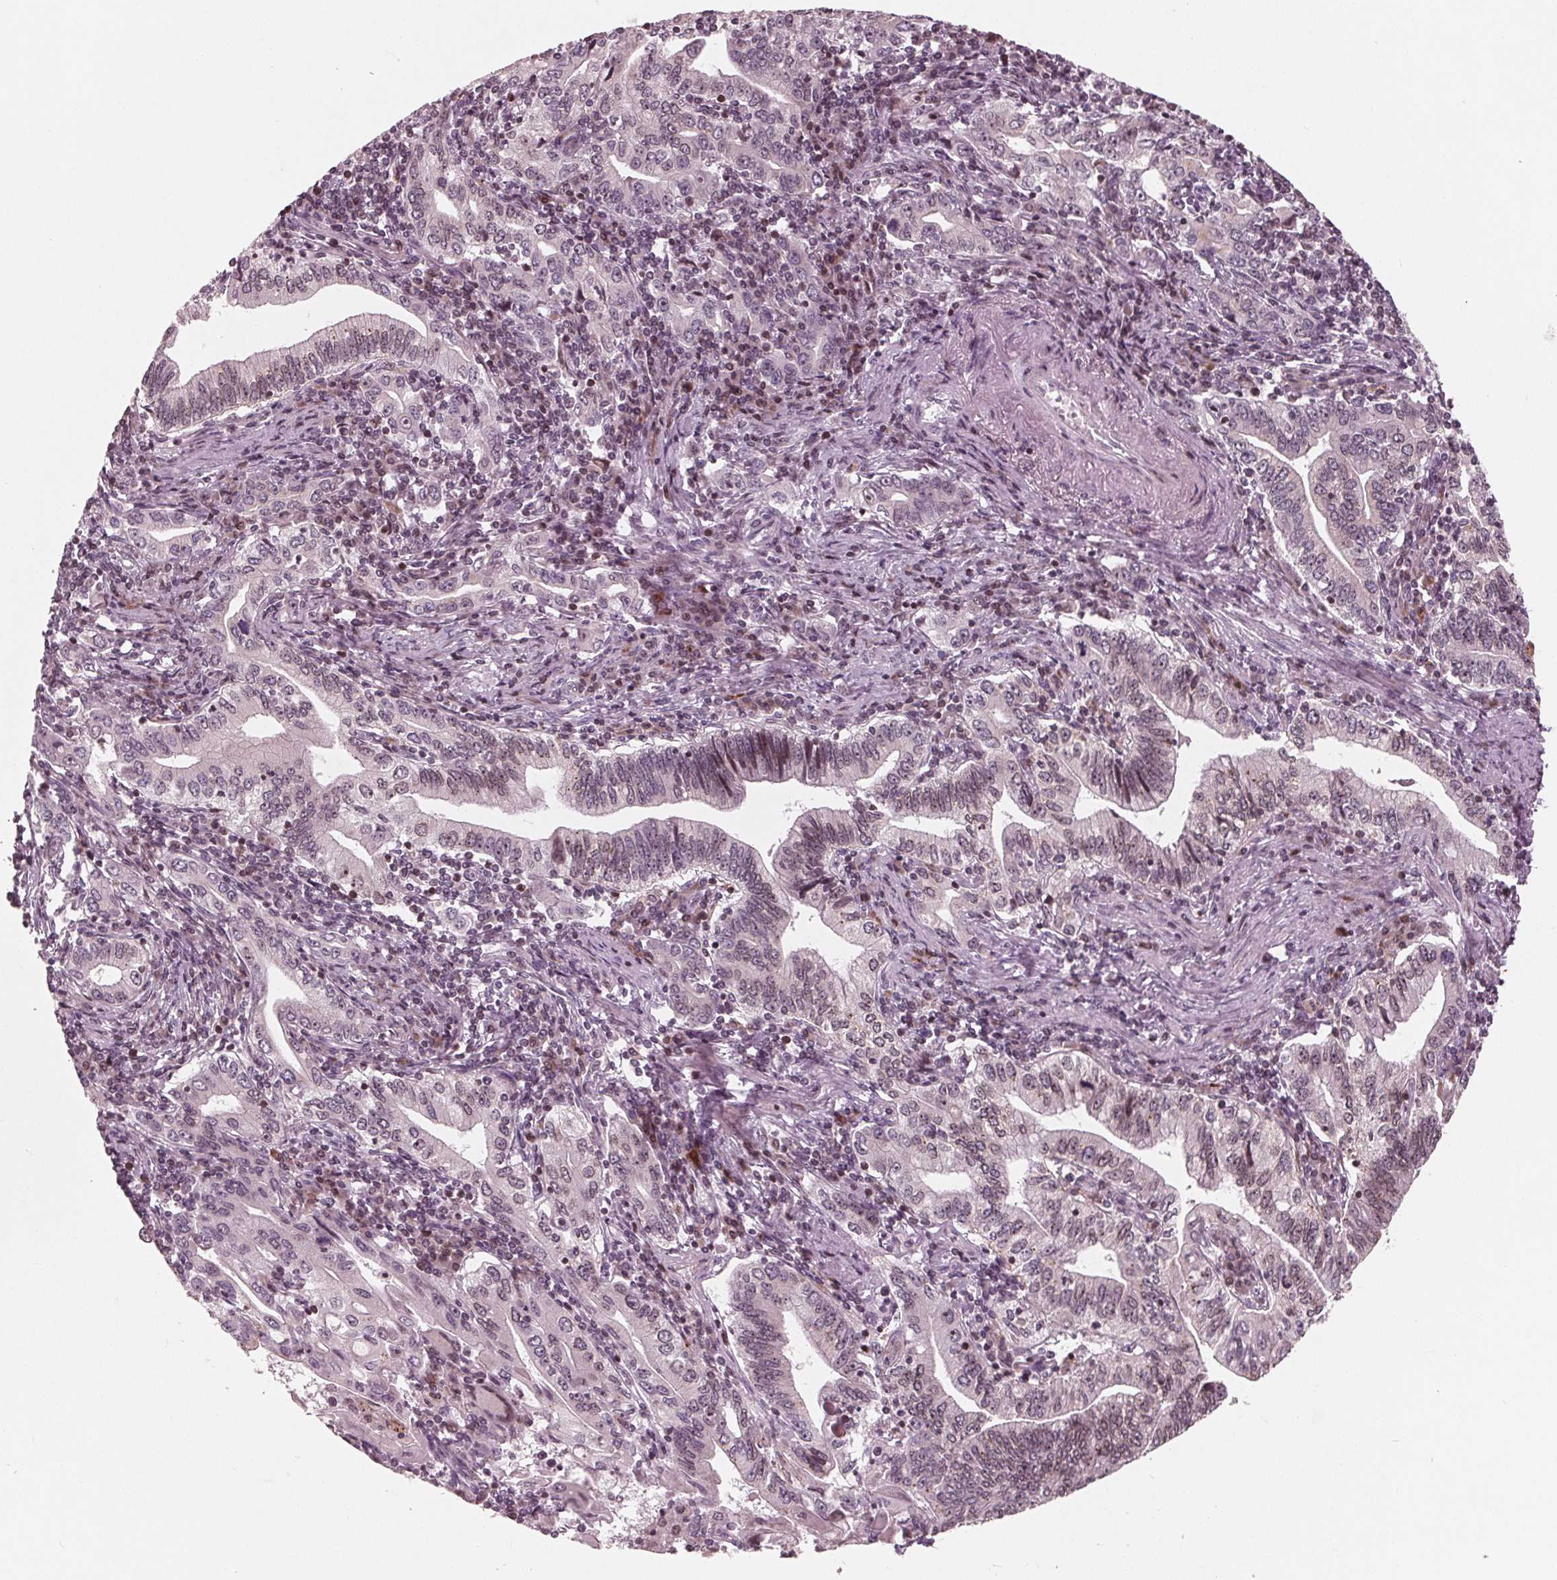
{"staining": {"intensity": "weak", "quantity": "<25%", "location": "cytoplasmic/membranous,nuclear"}, "tissue": "stomach cancer", "cell_type": "Tumor cells", "image_type": "cancer", "snomed": [{"axis": "morphology", "description": "Adenocarcinoma, NOS"}, {"axis": "topography", "description": "Stomach, lower"}], "caption": "The image displays no staining of tumor cells in stomach cancer (adenocarcinoma). (Stains: DAB (3,3'-diaminobenzidine) immunohistochemistry (IHC) with hematoxylin counter stain, Microscopy: brightfield microscopy at high magnification).", "gene": "NUP210", "patient": {"sex": "female", "age": 72}}